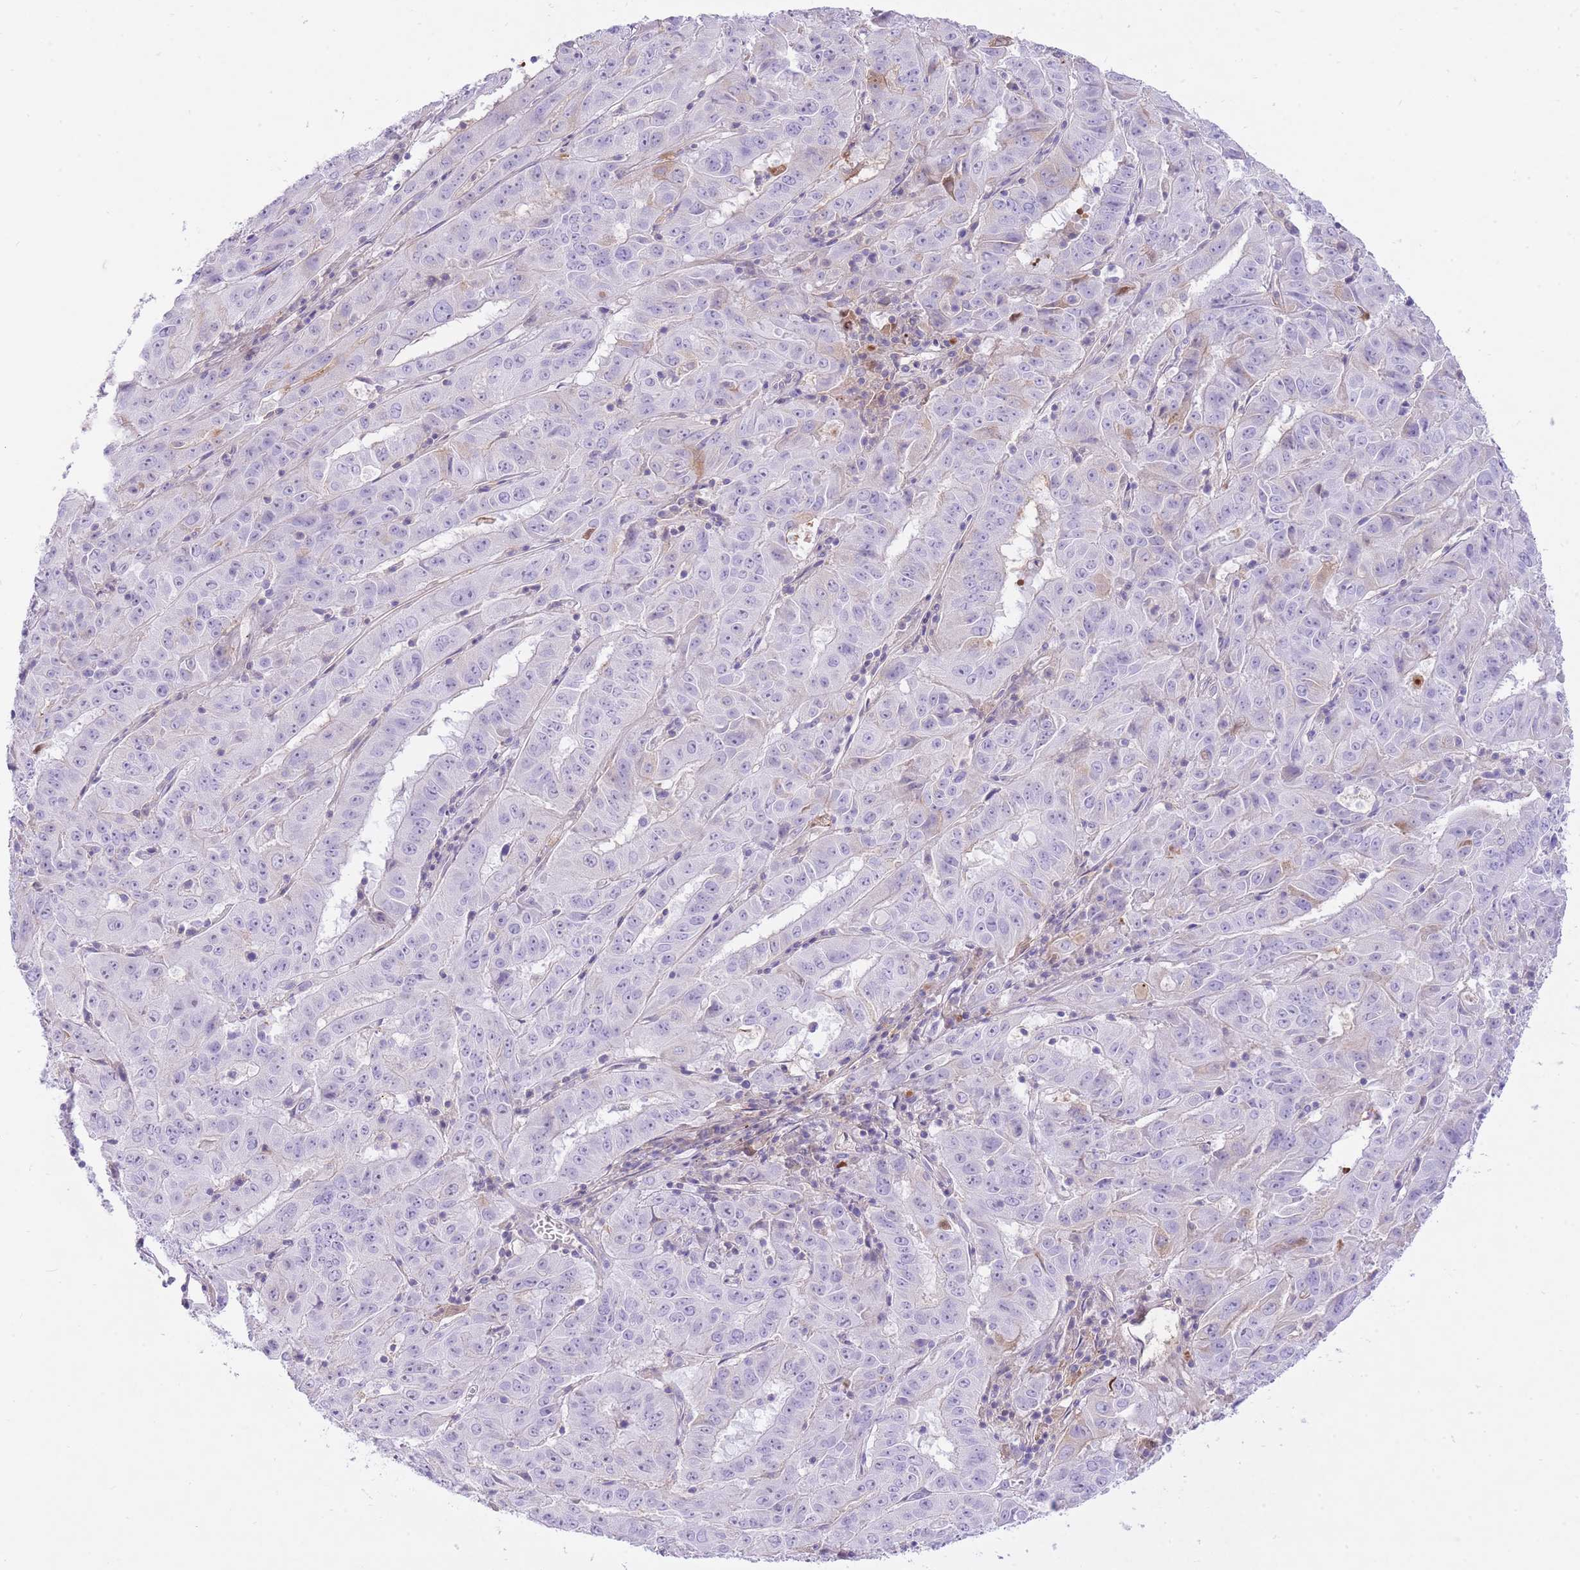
{"staining": {"intensity": "negative", "quantity": "none", "location": "none"}, "tissue": "pancreatic cancer", "cell_type": "Tumor cells", "image_type": "cancer", "snomed": [{"axis": "morphology", "description": "Adenocarcinoma, NOS"}, {"axis": "topography", "description": "Pancreas"}], "caption": "Immunohistochemistry photomicrograph of human pancreatic adenocarcinoma stained for a protein (brown), which exhibits no positivity in tumor cells.", "gene": "HRG", "patient": {"sex": "male", "age": 63}}